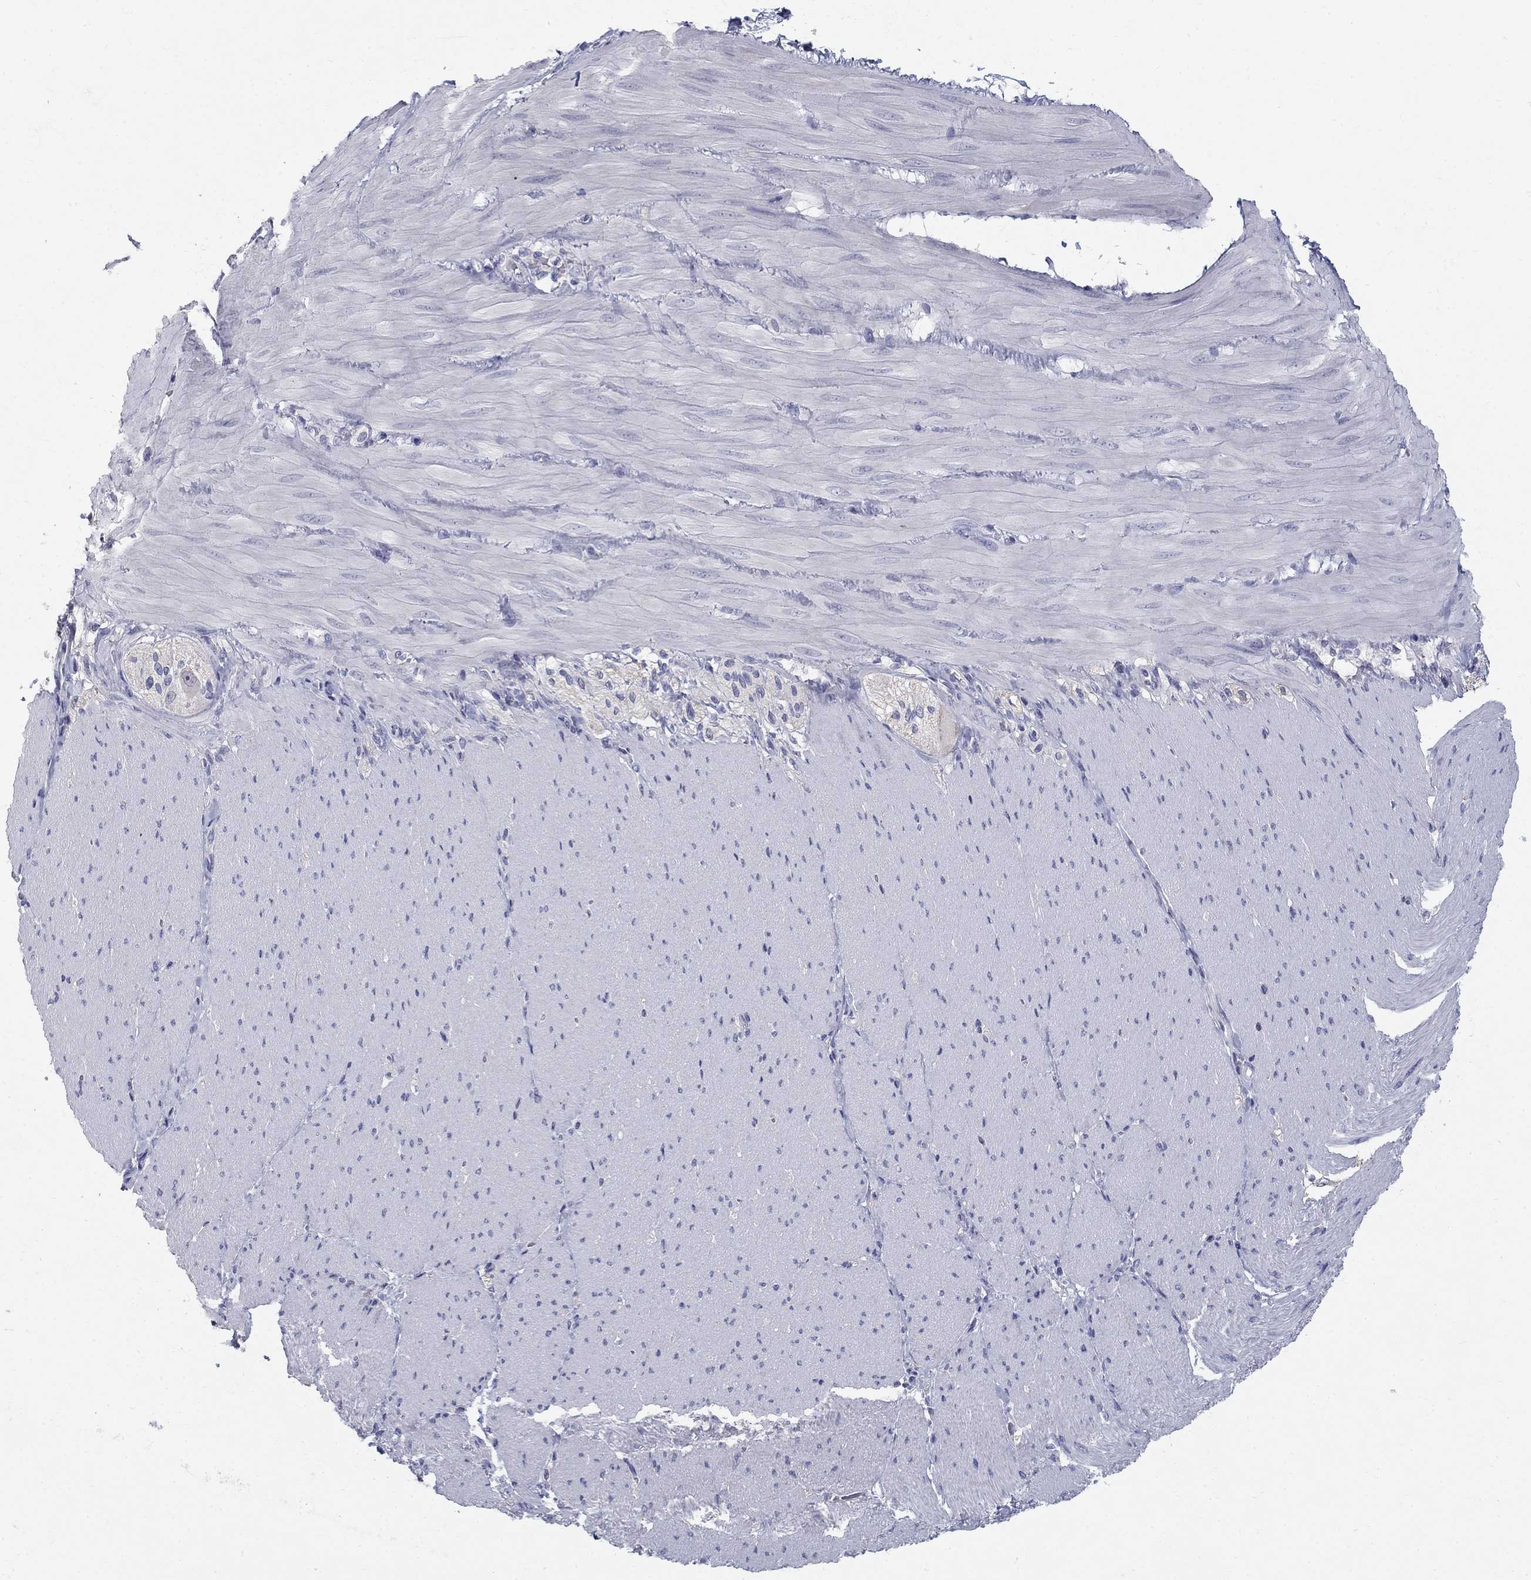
{"staining": {"intensity": "negative", "quantity": "none", "location": "none"}, "tissue": "soft tissue", "cell_type": "Fibroblasts", "image_type": "normal", "snomed": [{"axis": "morphology", "description": "Normal tissue, NOS"}, {"axis": "topography", "description": "Smooth muscle"}, {"axis": "topography", "description": "Duodenum"}, {"axis": "topography", "description": "Peripheral nerve tissue"}], "caption": "There is no significant staining in fibroblasts of soft tissue. (IHC, brightfield microscopy, high magnification).", "gene": "PTH1R", "patient": {"sex": "female", "age": 61}}